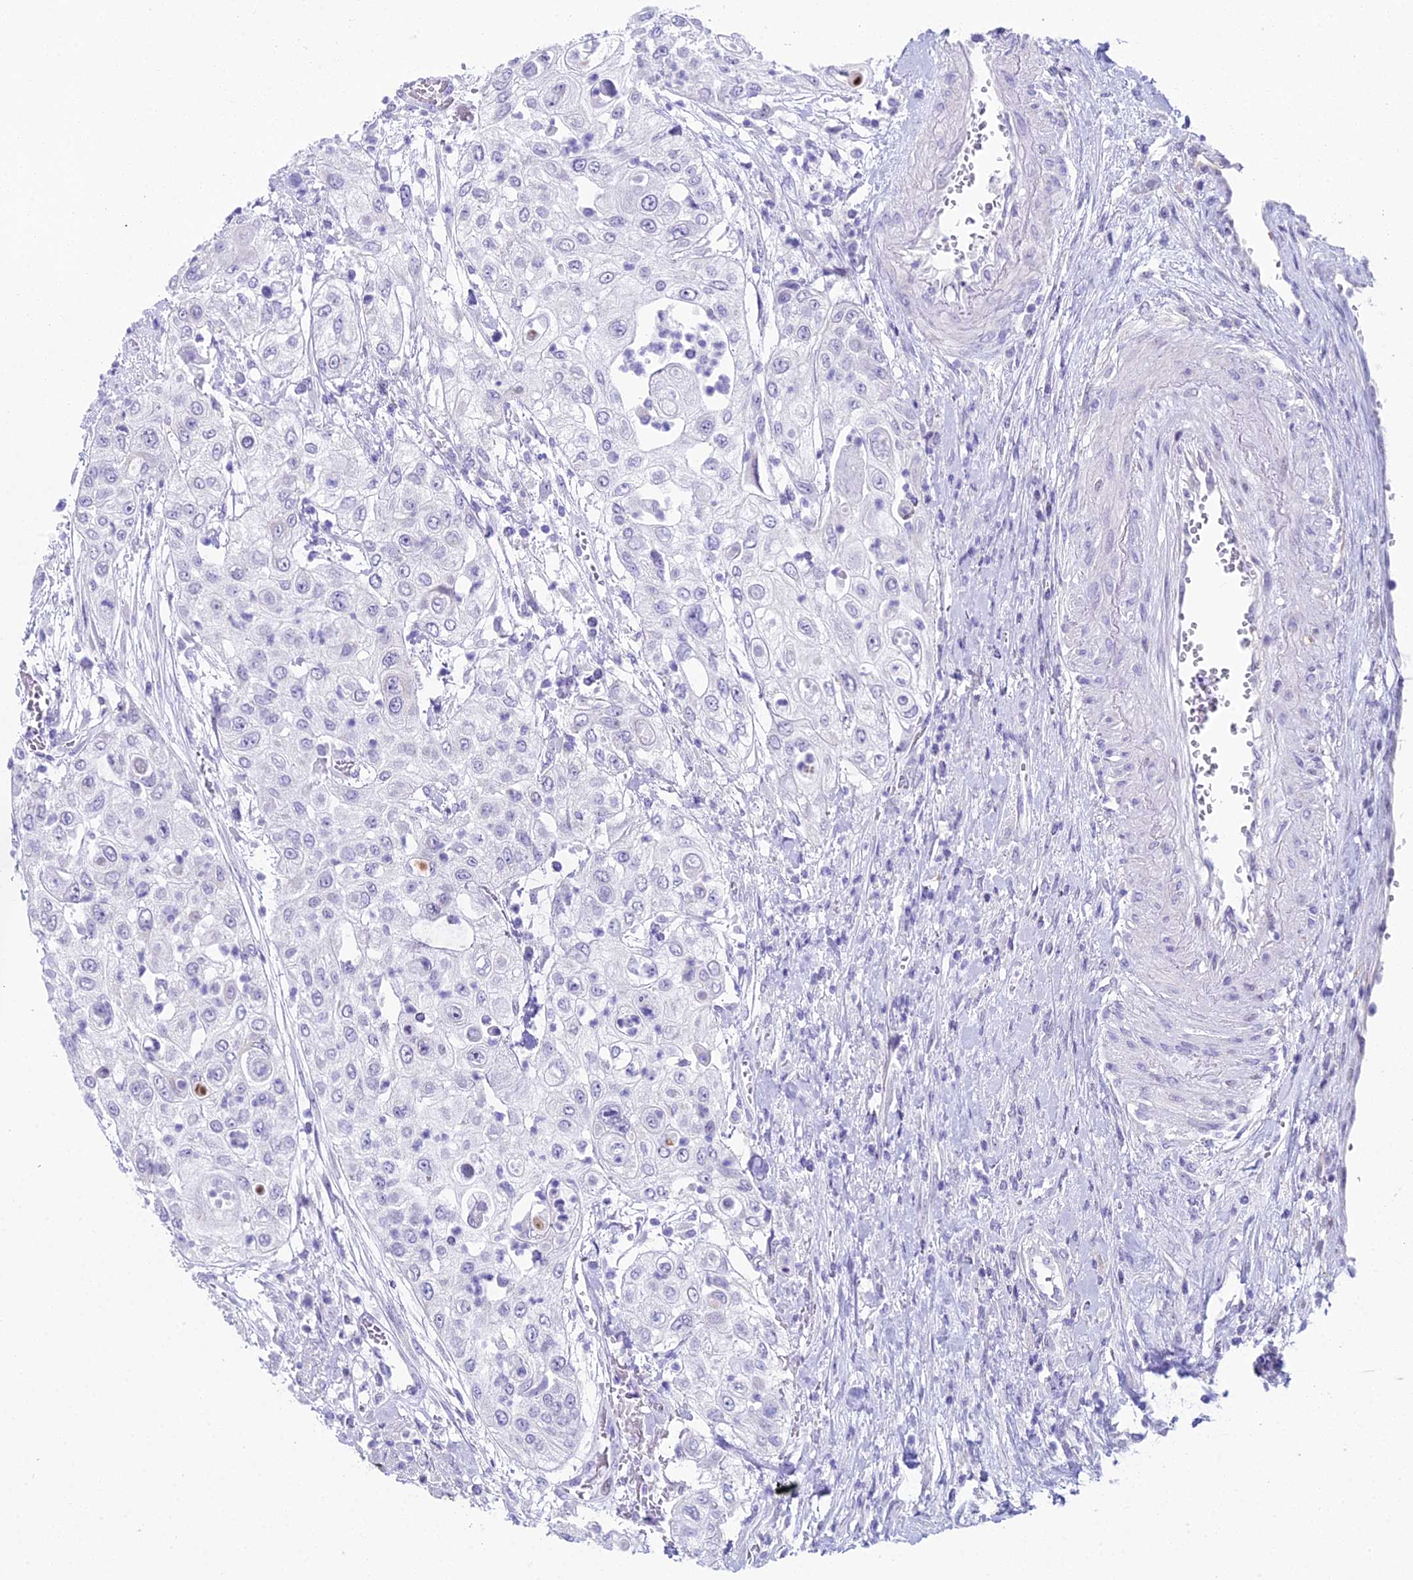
{"staining": {"intensity": "negative", "quantity": "none", "location": "none"}, "tissue": "urothelial cancer", "cell_type": "Tumor cells", "image_type": "cancer", "snomed": [{"axis": "morphology", "description": "Urothelial carcinoma, High grade"}, {"axis": "topography", "description": "Urinary bladder"}], "caption": "There is no significant positivity in tumor cells of urothelial cancer. (Immunohistochemistry, brightfield microscopy, high magnification).", "gene": "CC2D2A", "patient": {"sex": "female", "age": 79}}